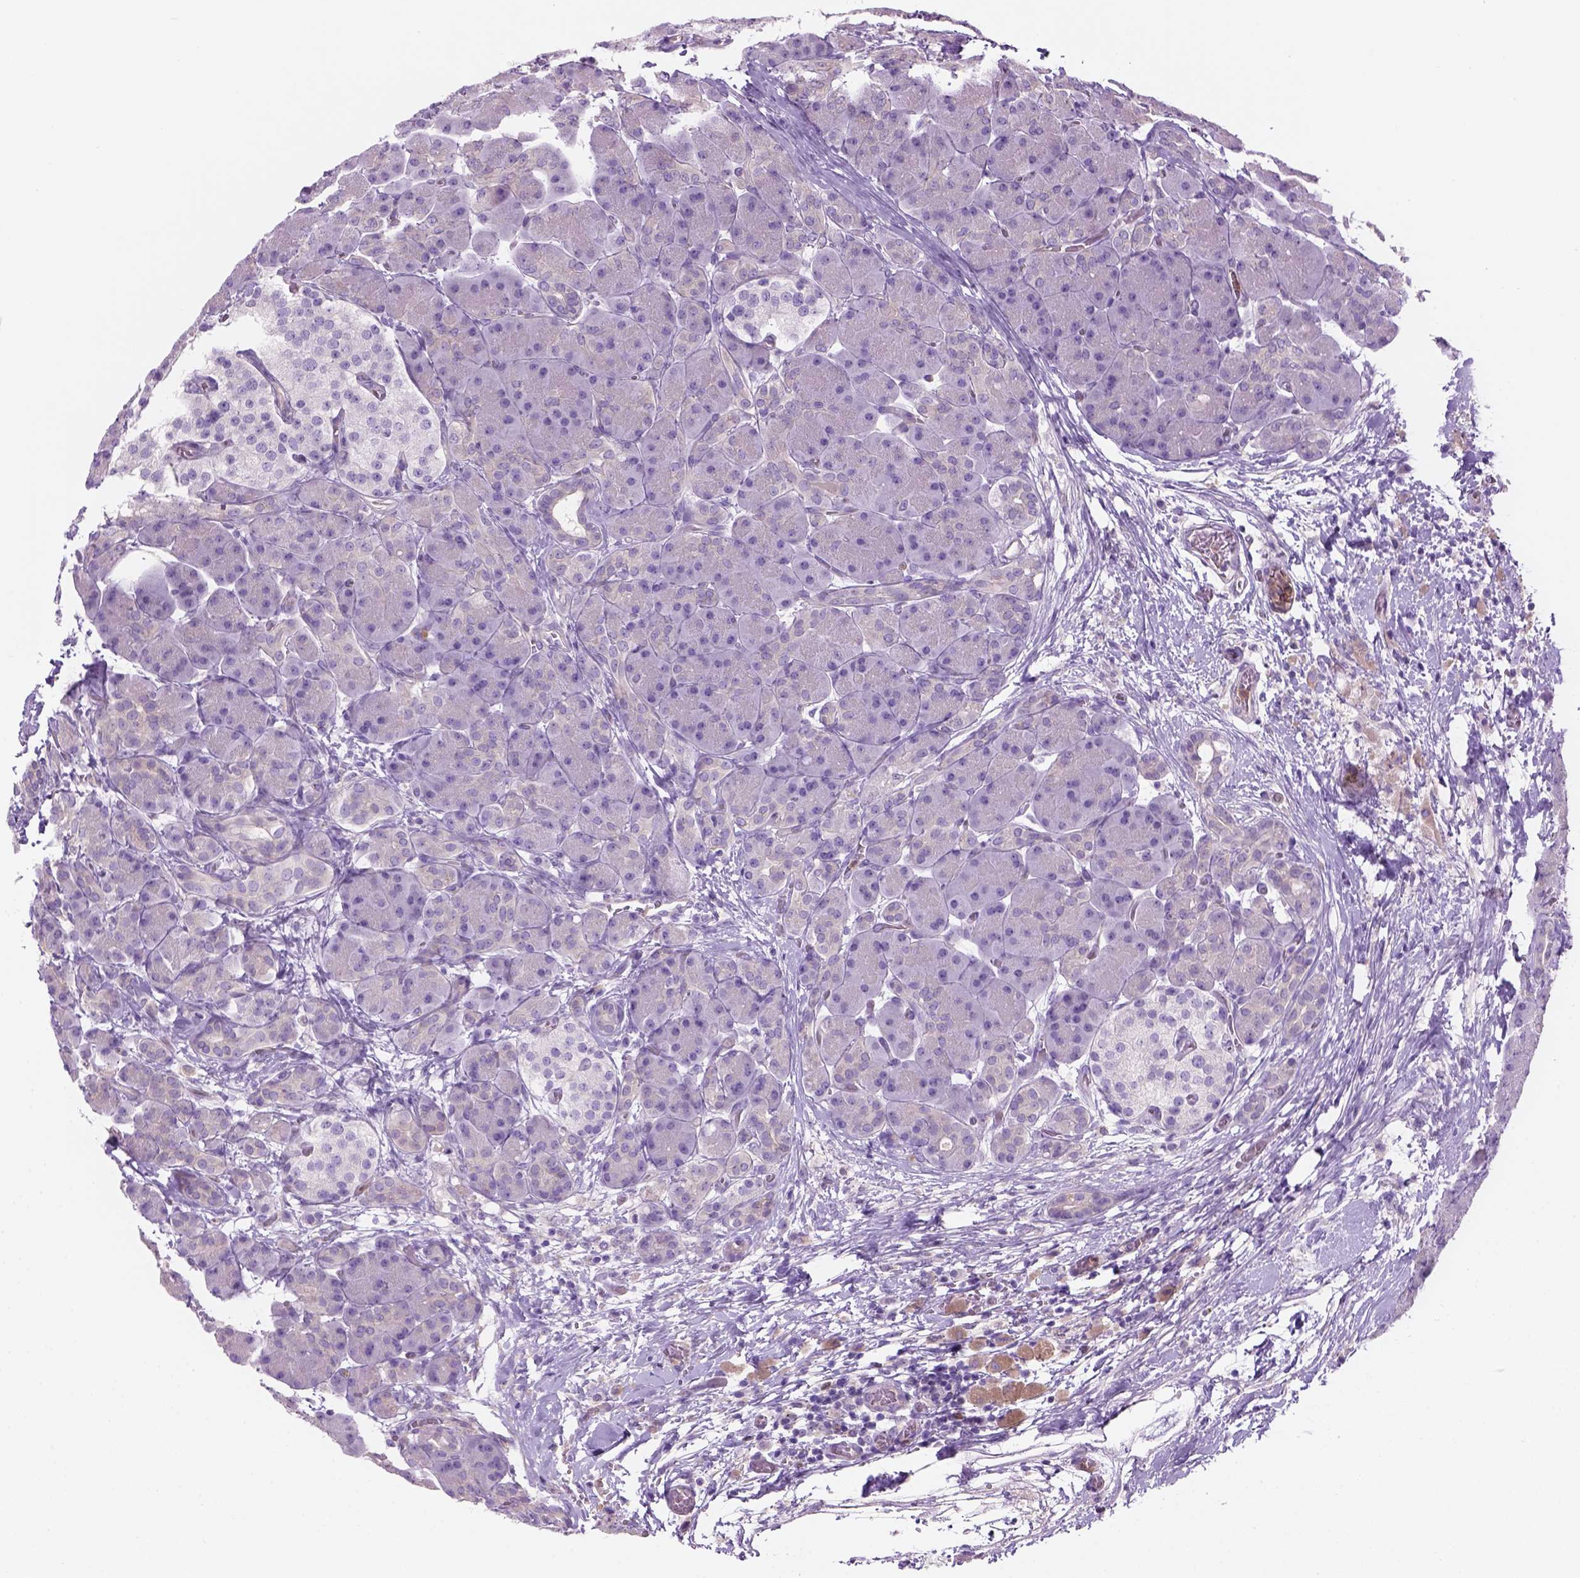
{"staining": {"intensity": "negative", "quantity": "none", "location": "none"}, "tissue": "pancreas", "cell_type": "Exocrine glandular cells", "image_type": "normal", "snomed": [{"axis": "morphology", "description": "Normal tissue, NOS"}, {"axis": "topography", "description": "Pancreas"}], "caption": "This is an immunohistochemistry (IHC) photomicrograph of benign pancreas. There is no staining in exocrine glandular cells.", "gene": "CD84", "patient": {"sex": "male", "age": 55}}